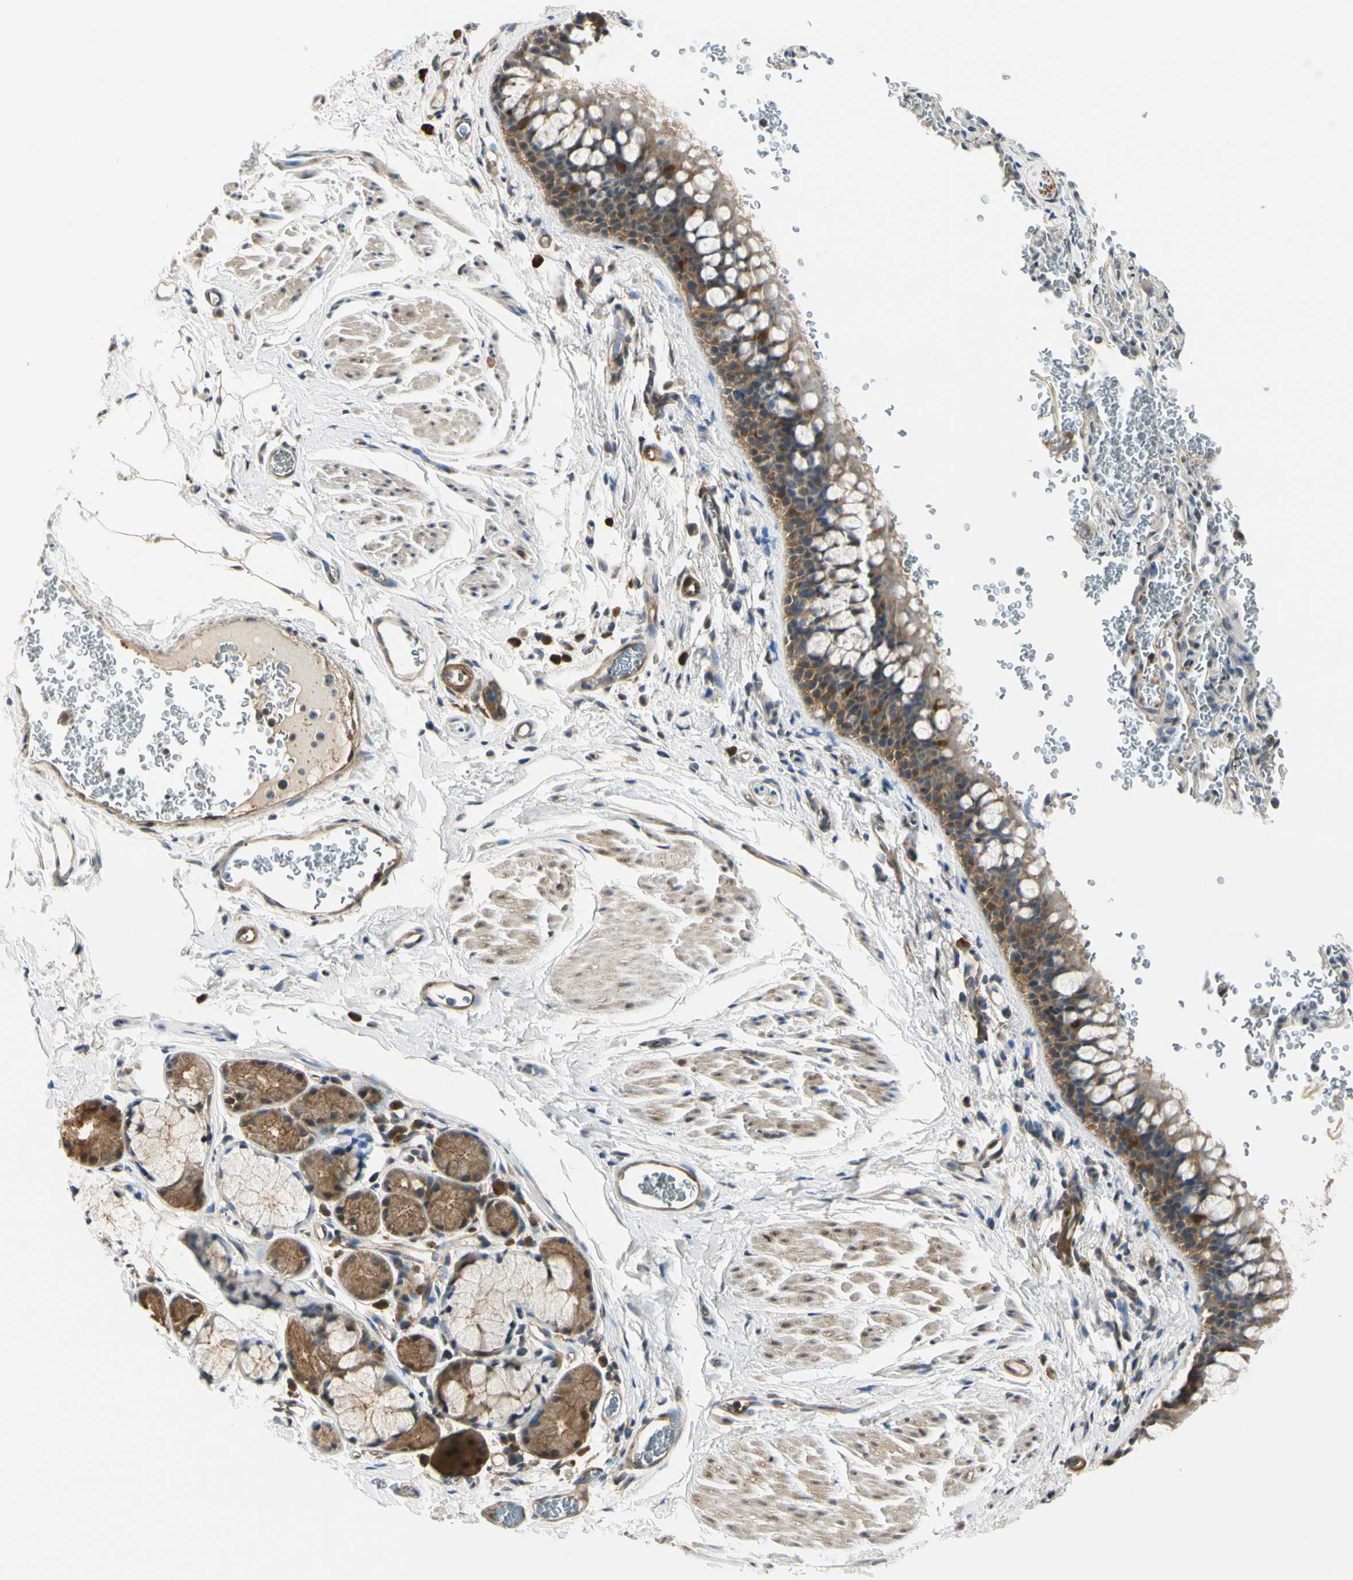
{"staining": {"intensity": "moderate", "quantity": ">75%", "location": "cytoplasmic/membranous"}, "tissue": "bronchus", "cell_type": "Respiratory epithelial cells", "image_type": "normal", "snomed": [{"axis": "morphology", "description": "Normal tissue, NOS"}, {"axis": "morphology", "description": "Malignant melanoma, Metastatic site"}, {"axis": "topography", "description": "Bronchus"}, {"axis": "topography", "description": "Lung"}], "caption": "Human bronchus stained with a brown dye displays moderate cytoplasmic/membranous positive expression in about >75% of respiratory epithelial cells.", "gene": "RASGRF1", "patient": {"sex": "male", "age": 64}}